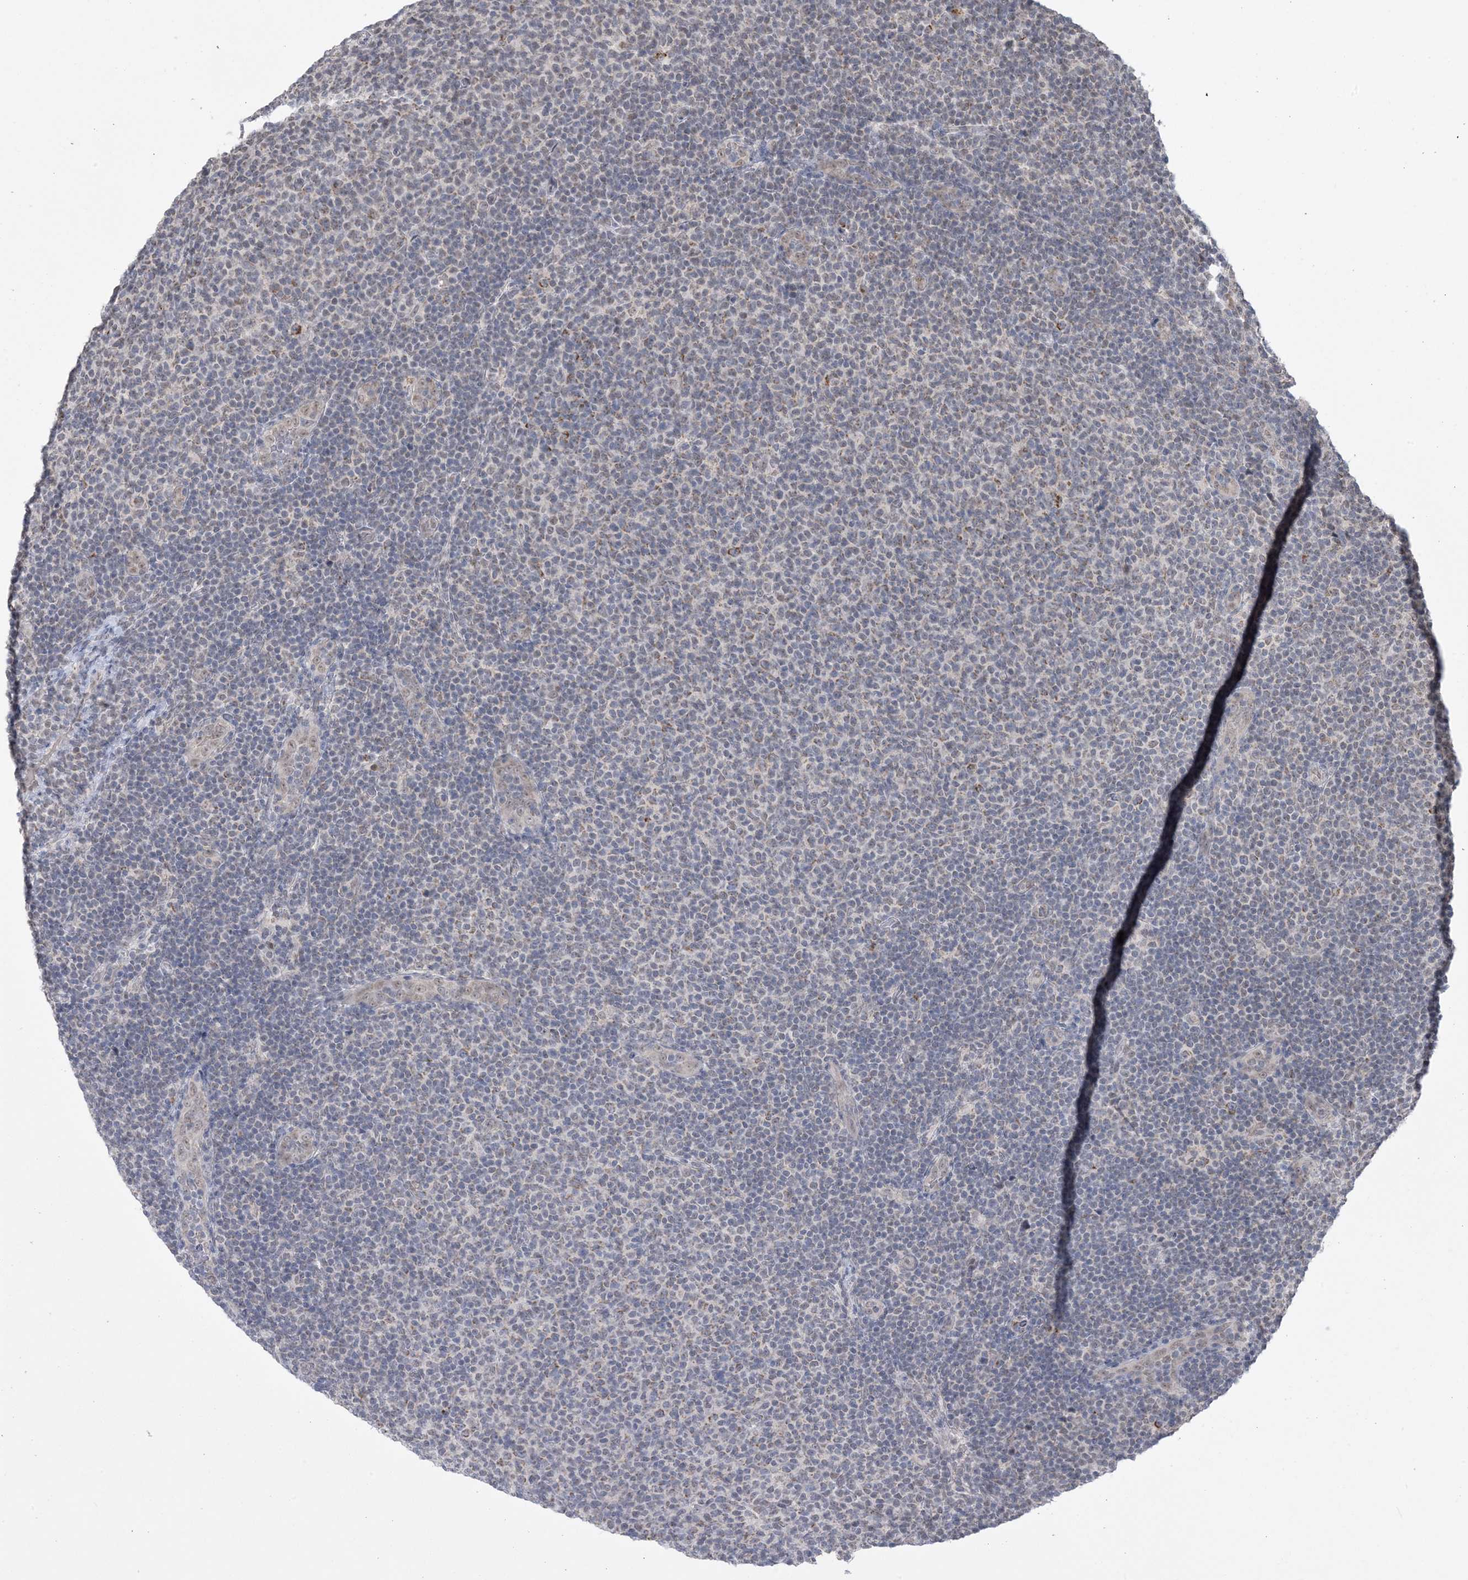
{"staining": {"intensity": "negative", "quantity": "none", "location": "none"}, "tissue": "lymphoma", "cell_type": "Tumor cells", "image_type": "cancer", "snomed": [{"axis": "morphology", "description": "Malignant lymphoma, non-Hodgkin's type, Low grade"}, {"axis": "topography", "description": "Lymph node"}], "caption": "High magnification brightfield microscopy of lymphoma stained with DAB (brown) and counterstained with hematoxylin (blue): tumor cells show no significant staining.", "gene": "TRMT10C", "patient": {"sex": "male", "age": 66}}